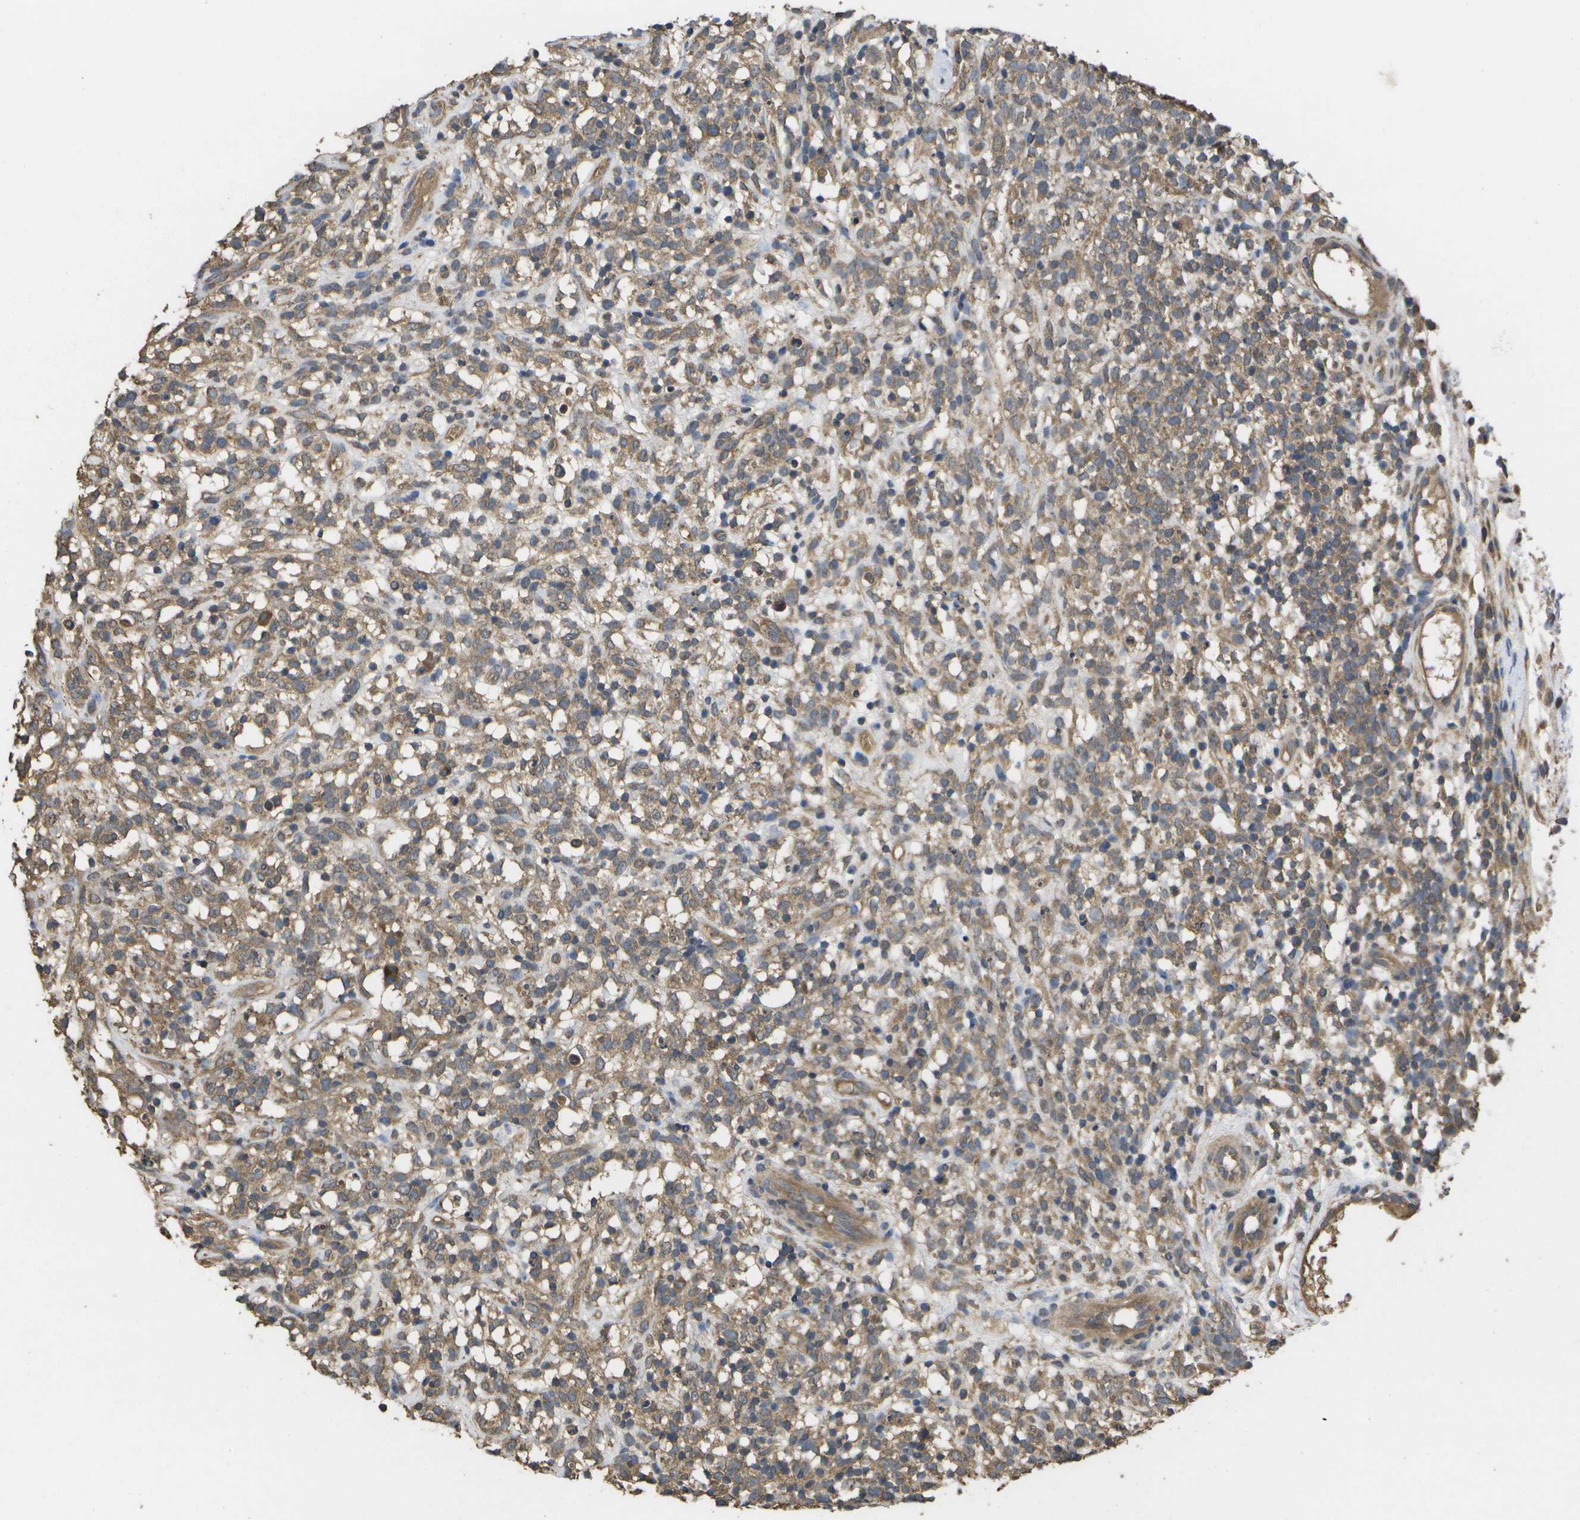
{"staining": {"intensity": "moderate", "quantity": ">75%", "location": "cytoplasmic/membranous"}, "tissue": "lymphoma", "cell_type": "Tumor cells", "image_type": "cancer", "snomed": [{"axis": "morphology", "description": "Malignant lymphoma, non-Hodgkin's type, High grade"}, {"axis": "topography", "description": "Lymph node"}], "caption": "IHC of human high-grade malignant lymphoma, non-Hodgkin's type displays medium levels of moderate cytoplasmic/membranous expression in about >75% of tumor cells.", "gene": "SACS", "patient": {"sex": "female", "age": 73}}